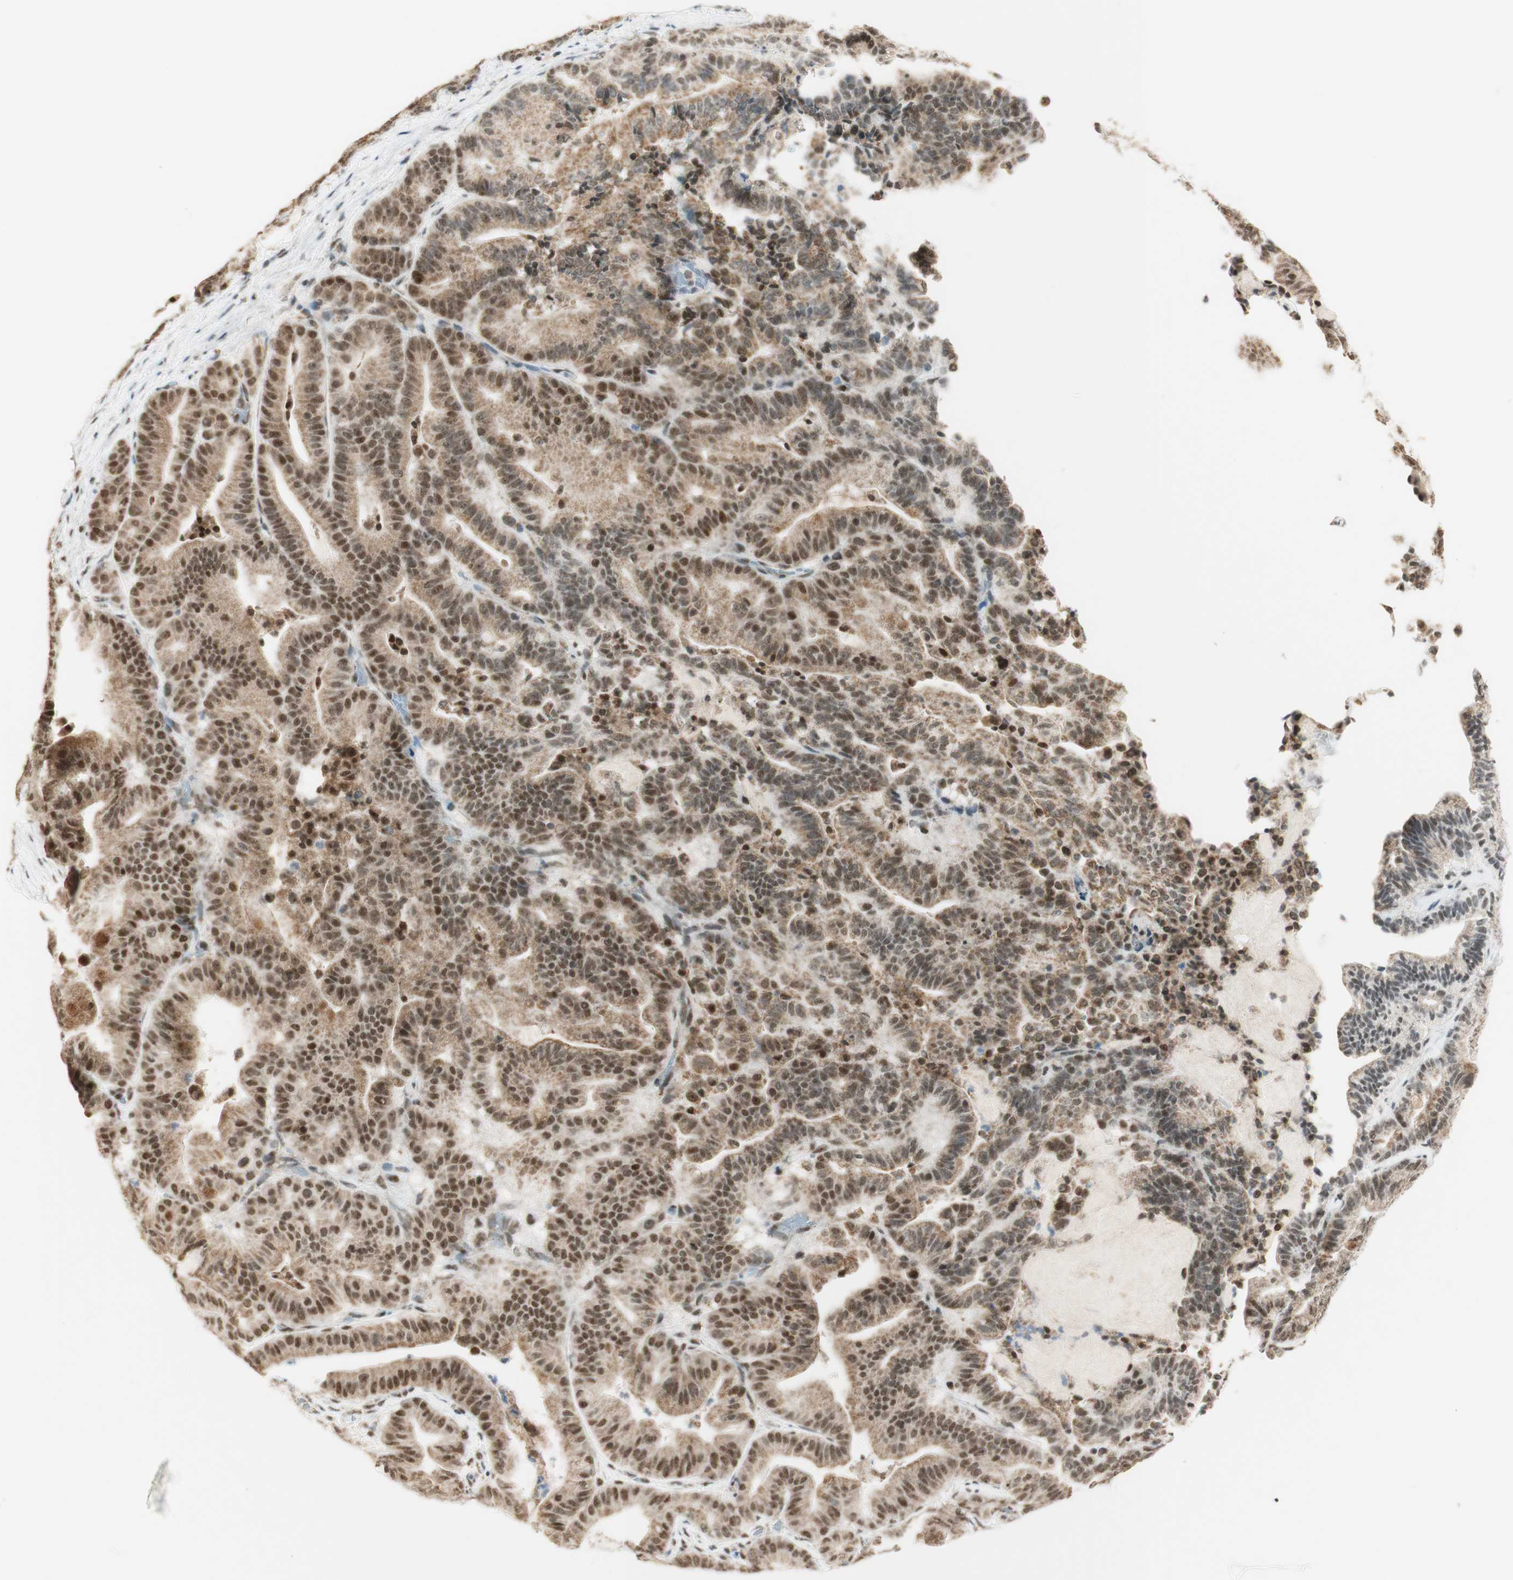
{"staining": {"intensity": "moderate", "quantity": ">75%", "location": "cytoplasmic/membranous,nuclear"}, "tissue": "pancreatic cancer", "cell_type": "Tumor cells", "image_type": "cancer", "snomed": [{"axis": "morphology", "description": "Adenocarcinoma, NOS"}, {"axis": "topography", "description": "Pancreas"}], "caption": "Immunohistochemical staining of human pancreatic cancer (adenocarcinoma) exhibits medium levels of moderate cytoplasmic/membranous and nuclear protein staining in approximately >75% of tumor cells. (brown staining indicates protein expression, while blue staining denotes nuclei).", "gene": "ZNF782", "patient": {"sex": "male", "age": 63}}